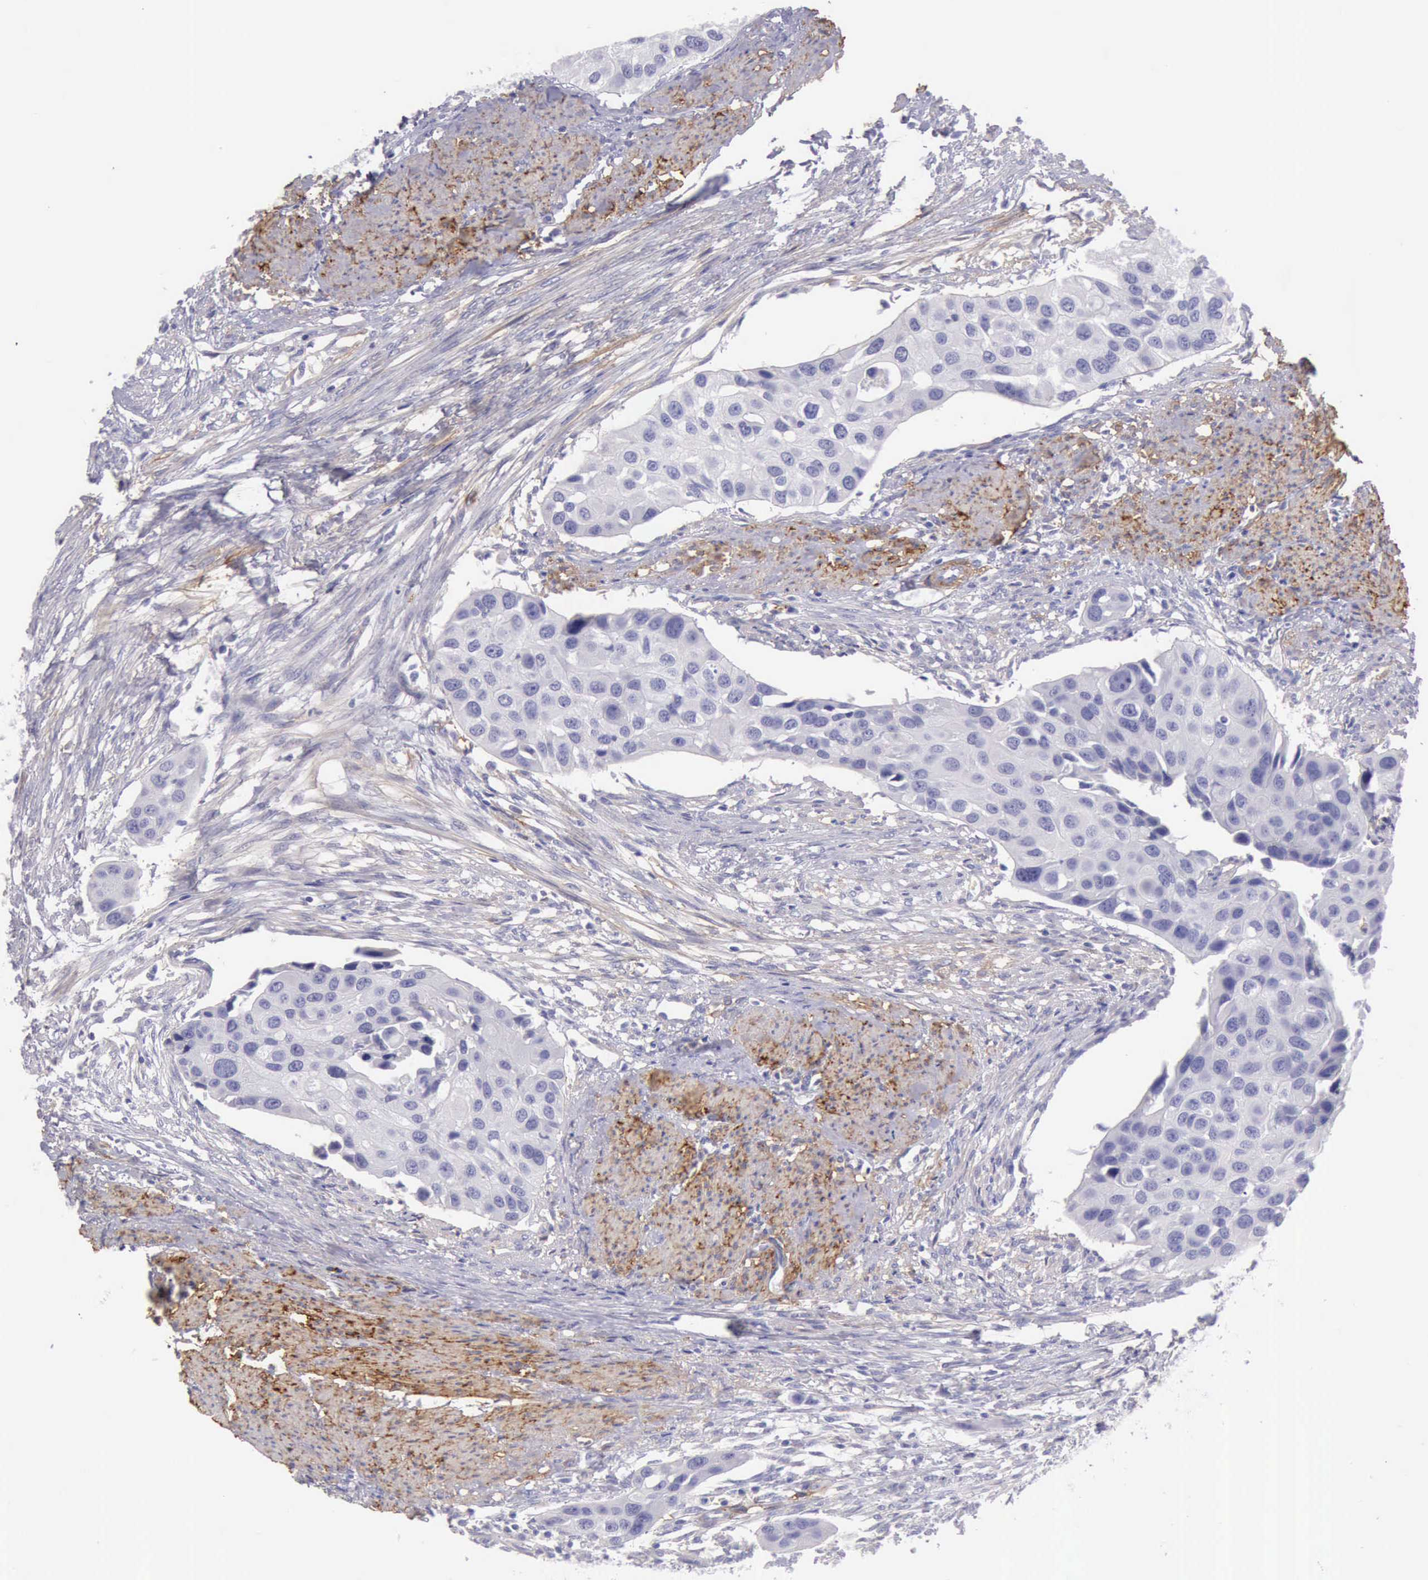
{"staining": {"intensity": "negative", "quantity": "none", "location": "none"}, "tissue": "urothelial cancer", "cell_type": "Tumor cells", "image_type": "cancer", "snomed": [{"axis": "morphology", "description": "Urothelial carcinoma, High grade"}, {"axis": "topography", "description": "Urinary bladder"}], "caption": "There is no significant positivity in tumor cells of urothelial cancer. (Stains: DAB (3,3'-diaminobenzidine) immunohistochemistry with hematoxylin counter stain, Microscopy: brightfield microscopy at high magnification).", "gene": "AOC3", "patient": {"sex": "male", "age": 55}}